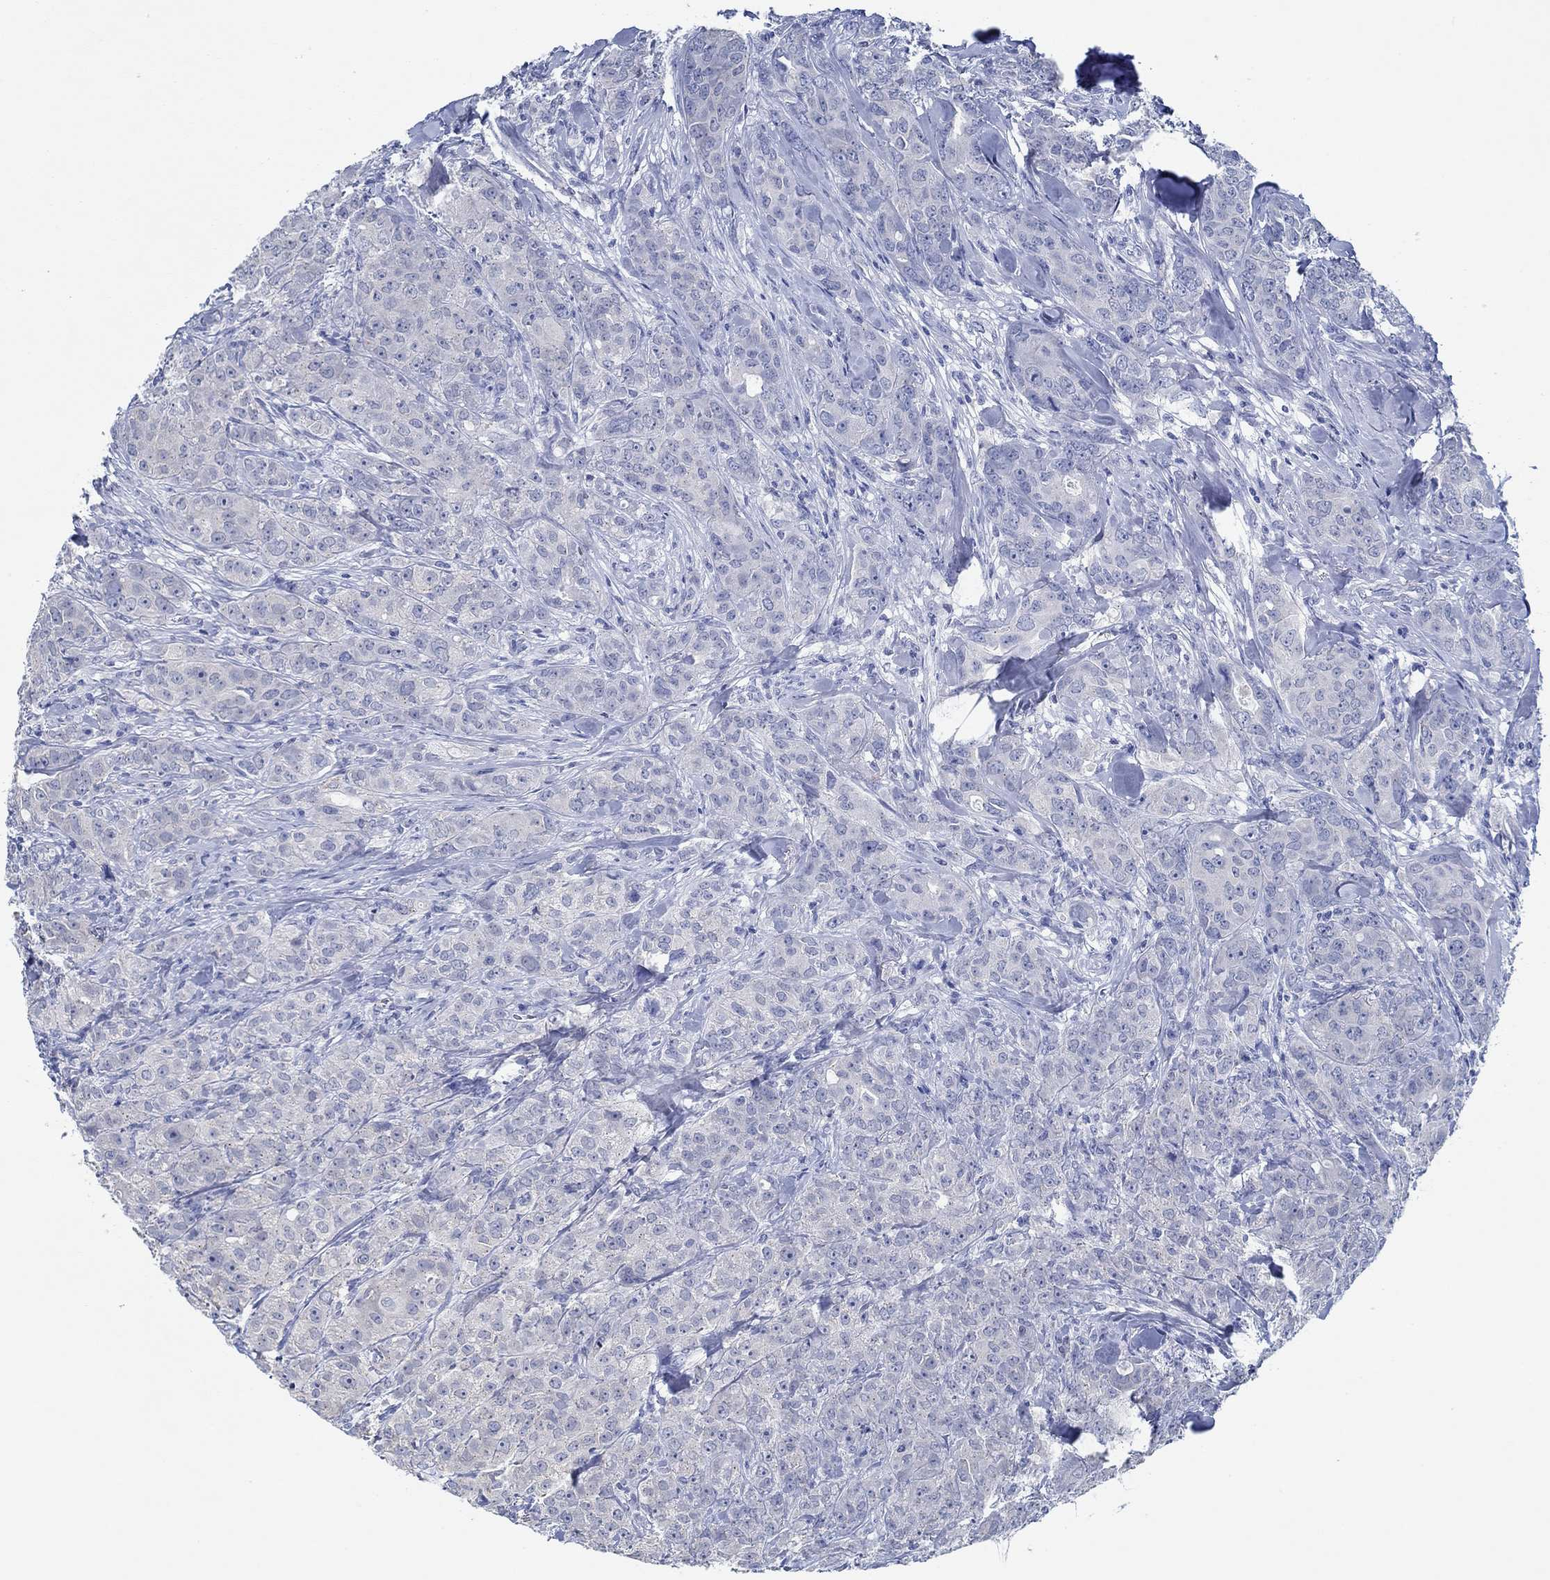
{"staining": {"intensity": "negative", "quantity": "none", "location": "none"}, "tissue": "breast cancer", "cell_type": "Tumor cells", "image_type": "cancer", "snomed": [{"axis": "morphology", "description": "Duct carcinoma"}, {"axis": "topography", "description": "Breast"}], "caption": "An IHC histopathology image of breast cancer (intraductal carcinoma) is shown. There is no staining in tumor cells of breast cancer (intraductal carcinoma).", "gene": "CPM", "patient": {"sex": "female", "age": 43}}